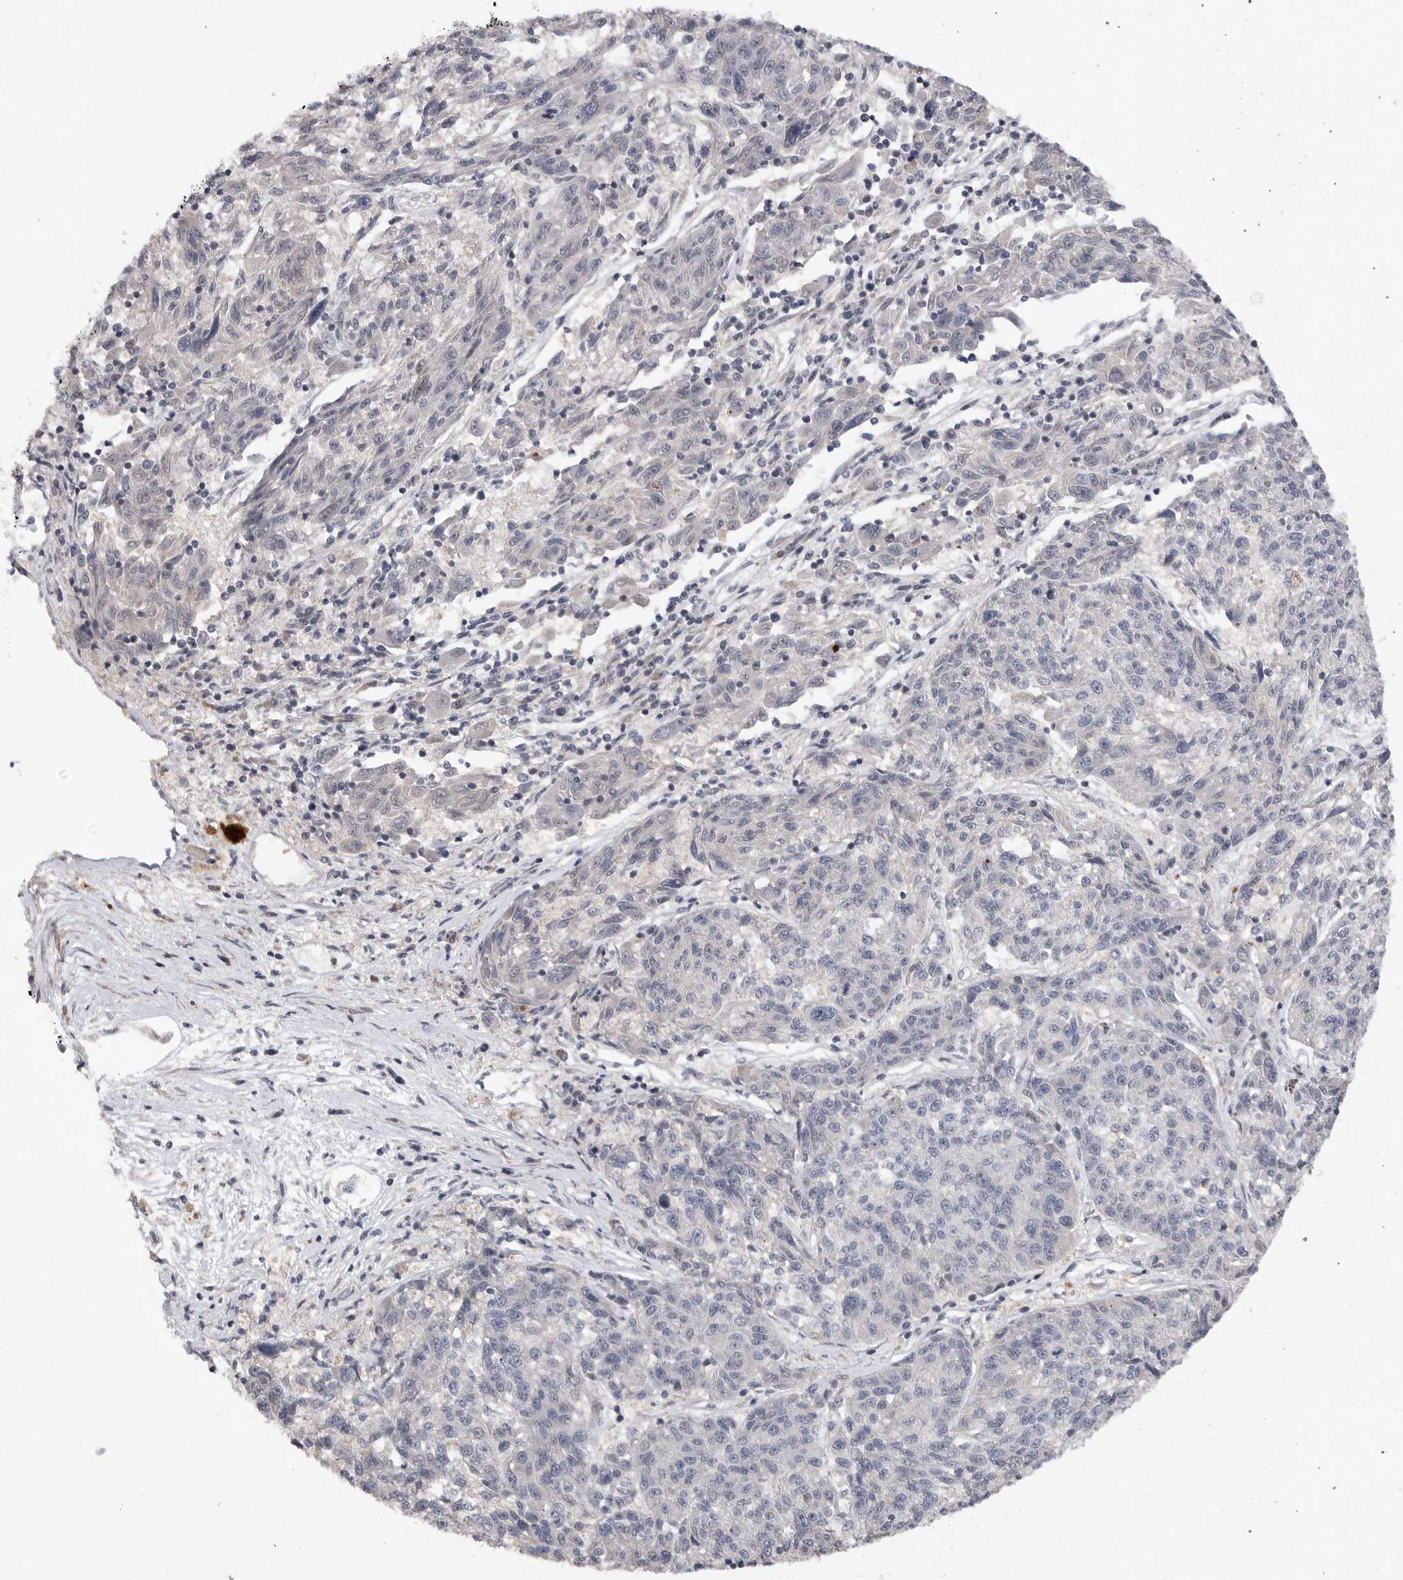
{"staining": {"intensity": "negative", "quantity": "none", "location": "none"}, "tissue": "melanoma", "cell_type": "Tumor cells", "image_type": "cancer", "snomed": [{"axis": "morphology", "description": "Malignant melanoma, NOS"}, {"axis": "topography", "description": "Skin"}], "caption": "The IHC photomicrograph has no significant positivity in tumor cells of malignant melanoma tissue.", "gene": "FBXO43", "patient": {"sex": "male", "age": 53}}